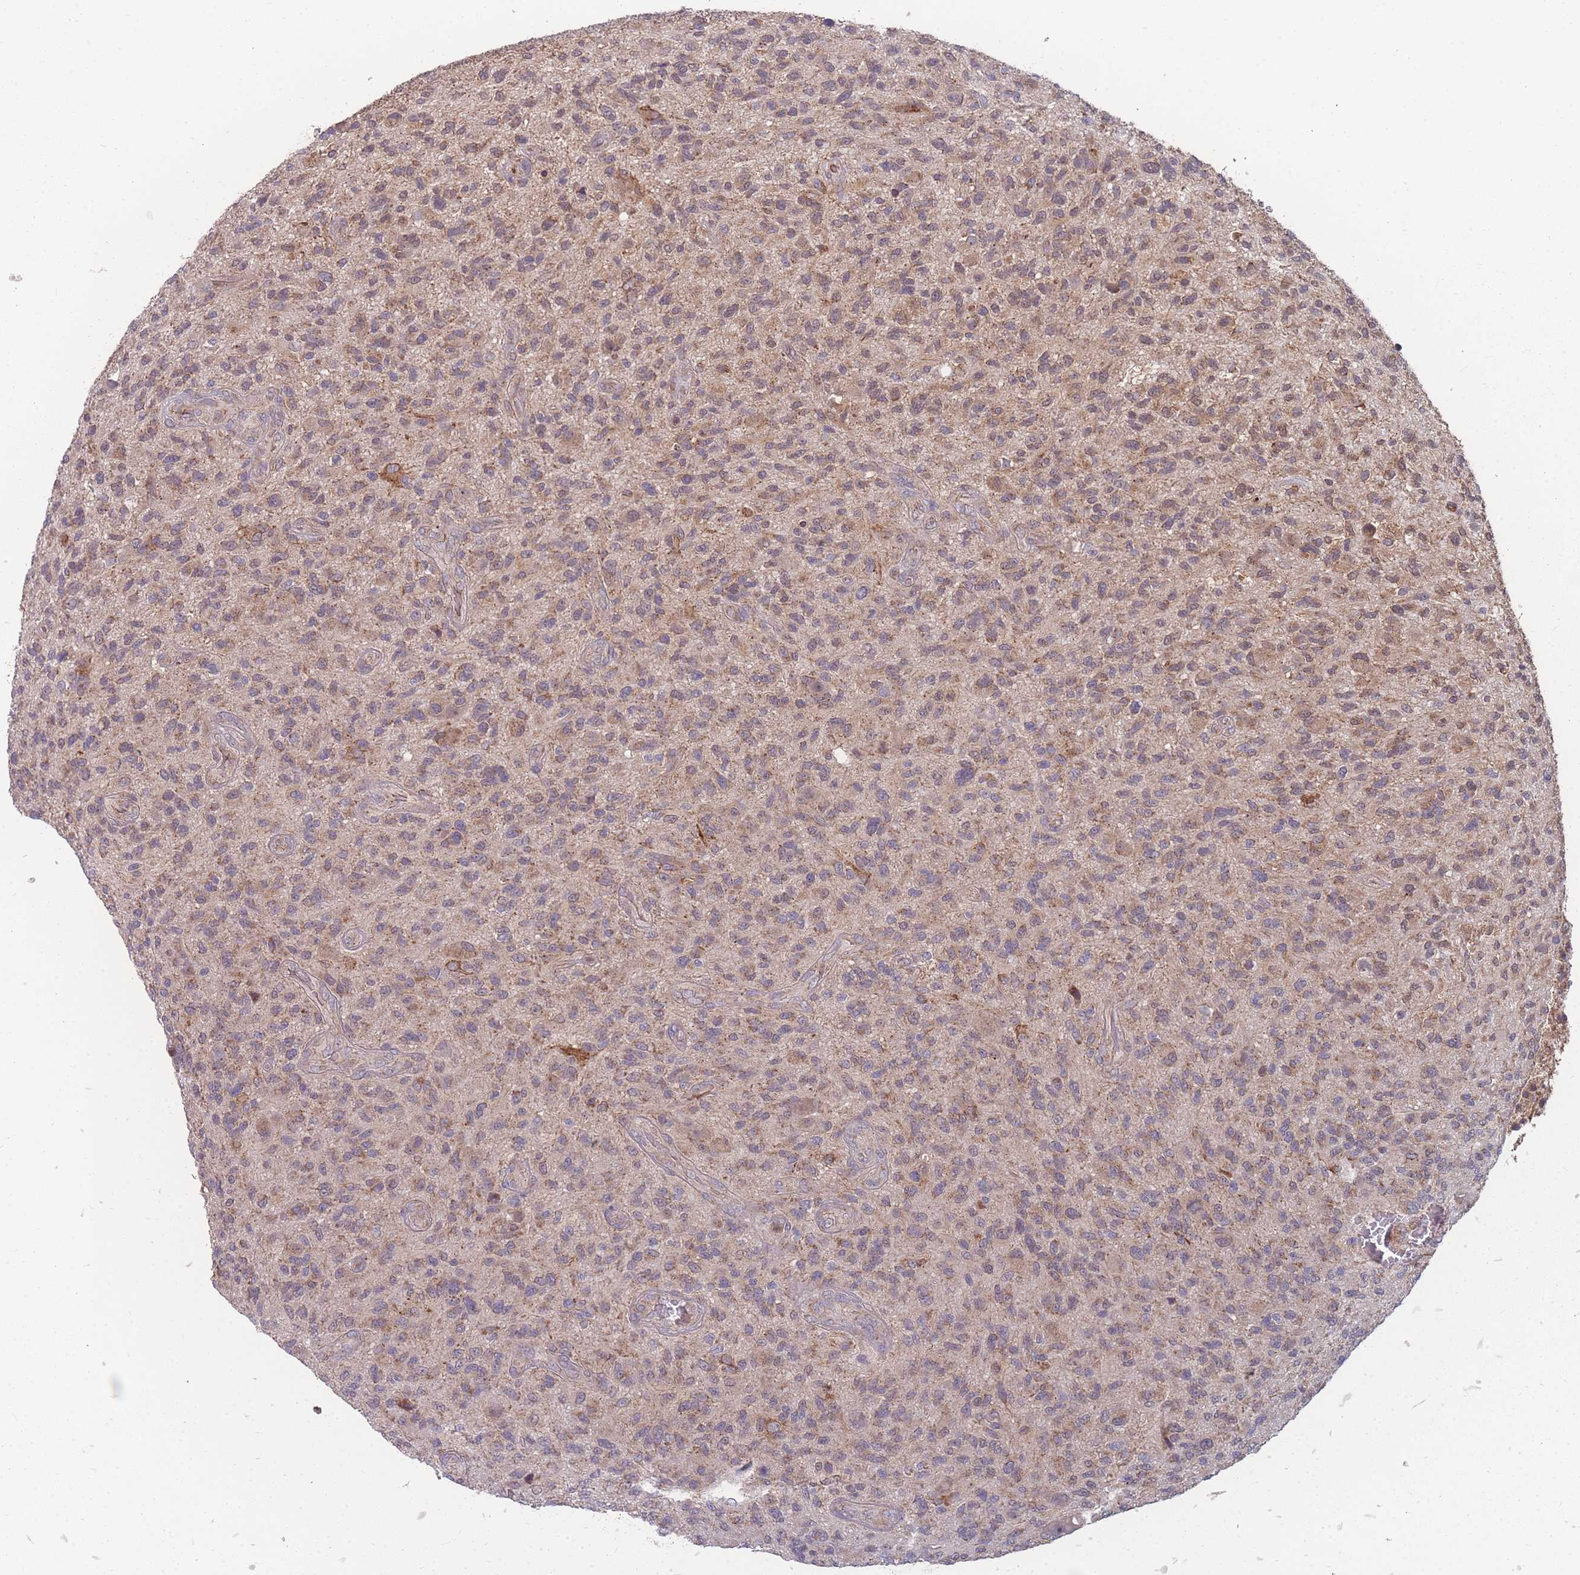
{"staining": {"intensity": "weak", "quantity": "25%-75%", "location": "cytoplasmic/membranous"}, "tissue": "glioma", "cell_type": "Tumor cells", "image_type": "cancer", "snomed": [{"axis": "morphology", "description": "Glioma, malignant, High grade"}, {"axis": "topography", "description": "Brain"}], "caption": "Glioma stained with immunohistochemistry exhibits weak cytoplasmic/membranous positivity in about 25%-75% of tumor cells. The staining is performed using DAB (3,3'-diaminobenzidine) brown chromogen to label protein expression. The nuclei are counter-stained blue using hematoxylin.", "gene": "SLC35B4", "patient": {"sex": "male", "age": 47}}